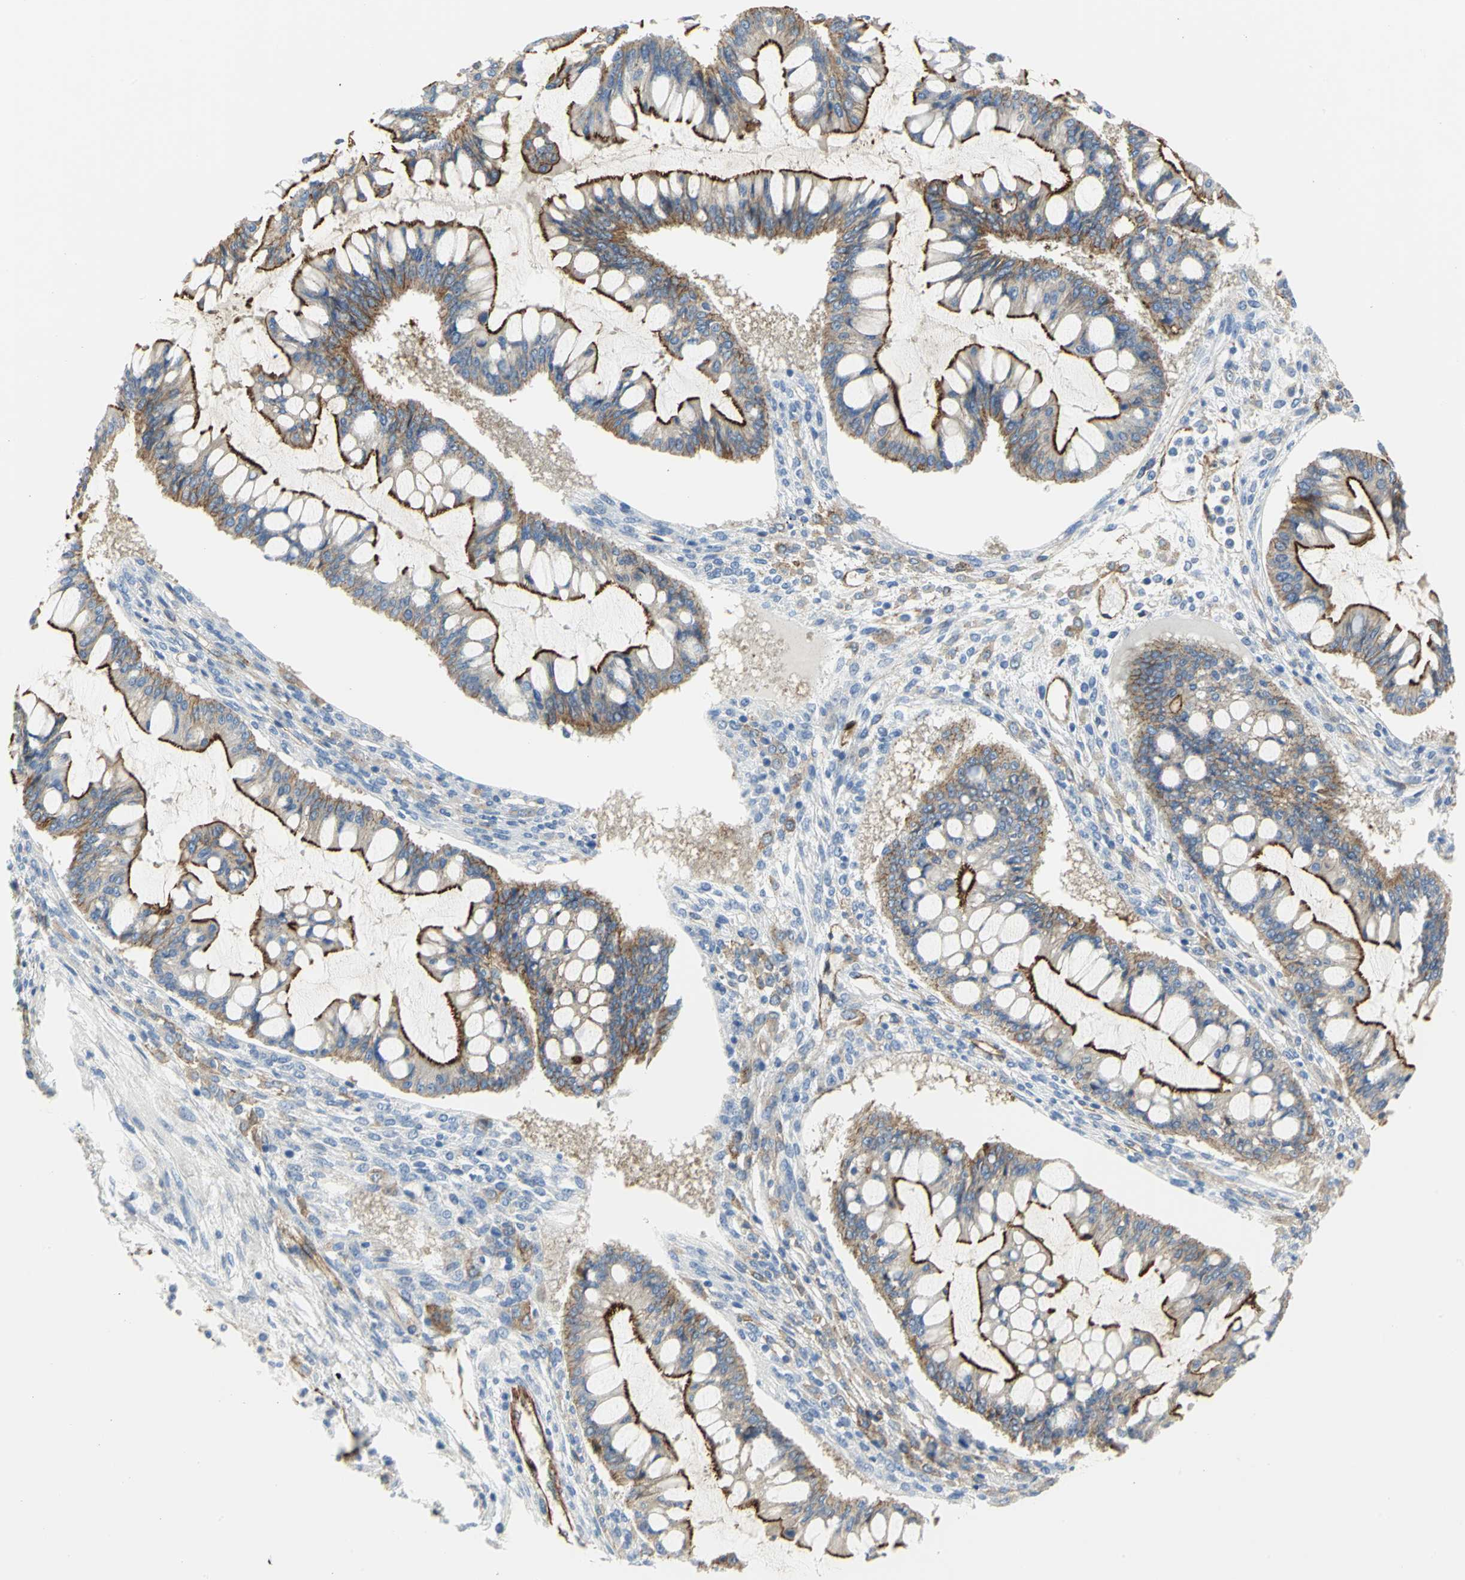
{"staining": {"intensity": "strong", "quantity": ">75%", "location": "cytoplasmic/membranous"}, "tissue": "ovarian cancer", "cell_type": "Tumor cells", "image_type": "cancer", "snomed": [{"axis": "morphology", "description": "Cystadenocarcinoma, mucinous, NOS"}, {"axis": "topography", "description": "Ovary"}], "caption": "Brown immunohistochemical staining in ovarian cancer reveals strong cytoplasmic/membranous expression in about >75% of tumor cells.", "gene": "FLNB", "patient": {"sex": "female", "age": 73}}